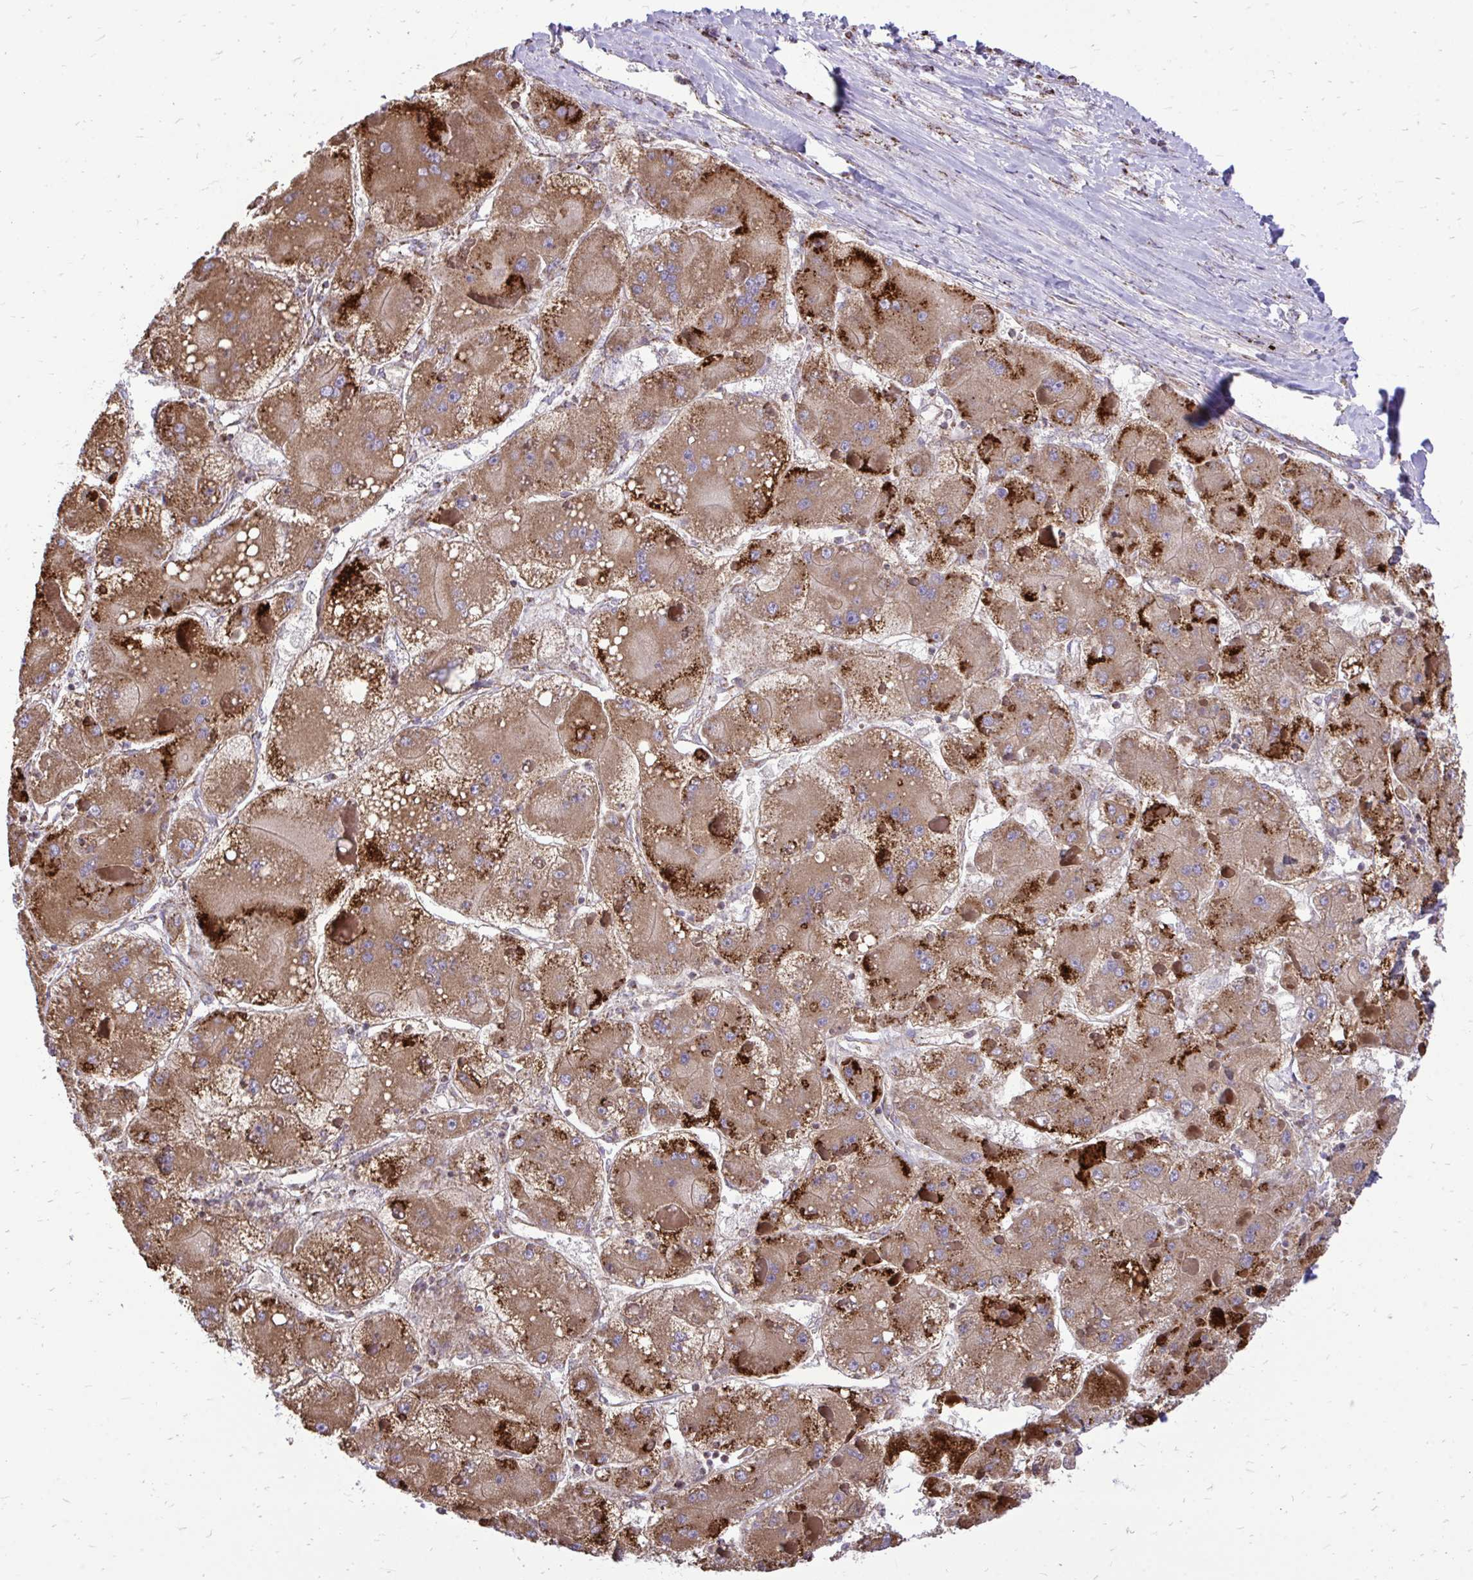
{"staining": {"intensity": "moderate", "quantity": ">75%", "location": "cytoplasmic/membranous"}, "tissue": "liver cancer", "cell_type": "Tumor cells", "image_type": "cancer", "snomed": [{"axis": "morphology", "description": "Carcinoma, Hepatocellular, NOS"}, {"axis": "topography", "description": "Liver"}], "caption": "Liver cancer tissue reveals moderate cytoplasmic/membranous expression in about >75% of tumor cells The staining is performed using DAB (3,3'-diaminobenzidine) brown chromogen to label protein expression. The nuclei are counter-stained blue using hematoxylin.", "gene": "UBE2C", "patient": {"sex": "female", "age": 73}}